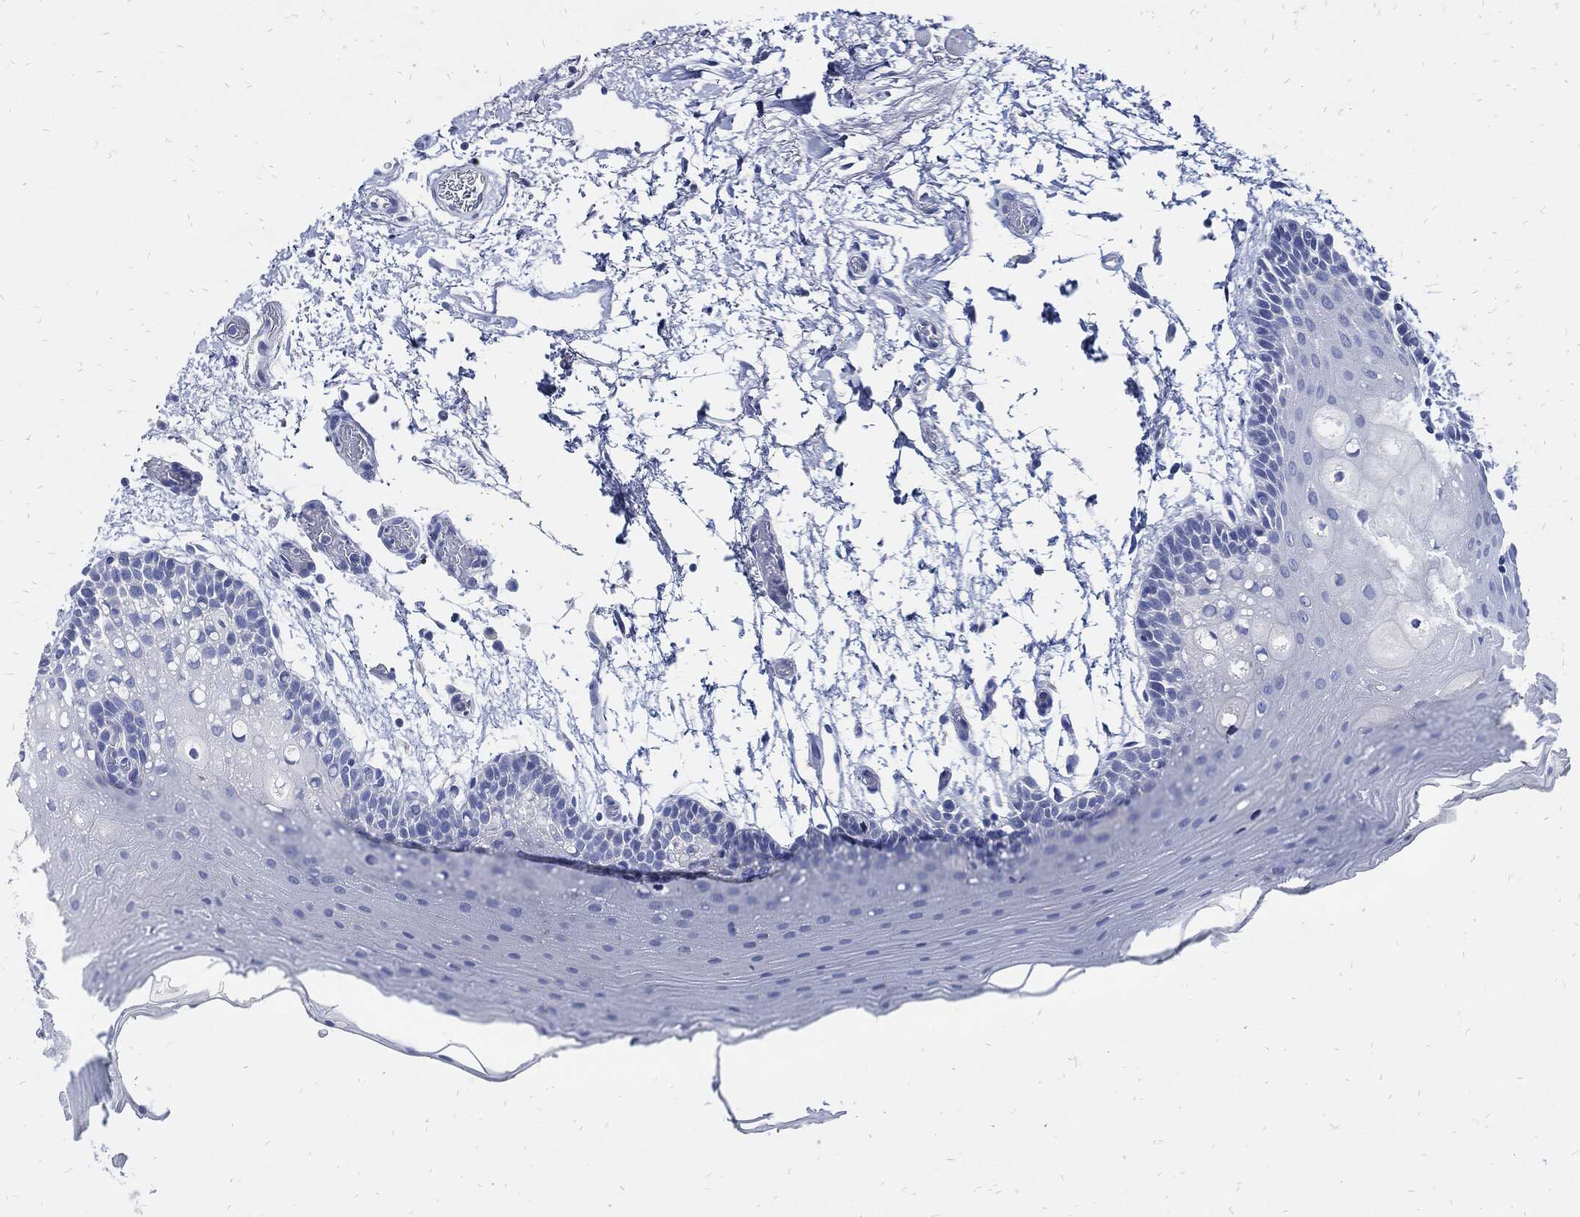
{"staining": {"intensity": "negative", "quantity": "none", "location": "none"}, "tissue": "oral mucosa", "cell_type": "Squamous epithelial cells", "image_type": "normal", "snomed": [{"axis": "morphology", "description": "Normal tissue, NOS"}, {"axis": "topography", "description": "Oral tissue"}], "caption": "Oral mucosa was stained to show a protein in brown. There is no significant staining in squamous epithelial cells. (DAB (3,3'-diaminobenzidine) immunohistochemistry (IHC) with hematoxylin counter stain).", "gene": "FABP4", "patient": {"sex": "male", "age": 62}}